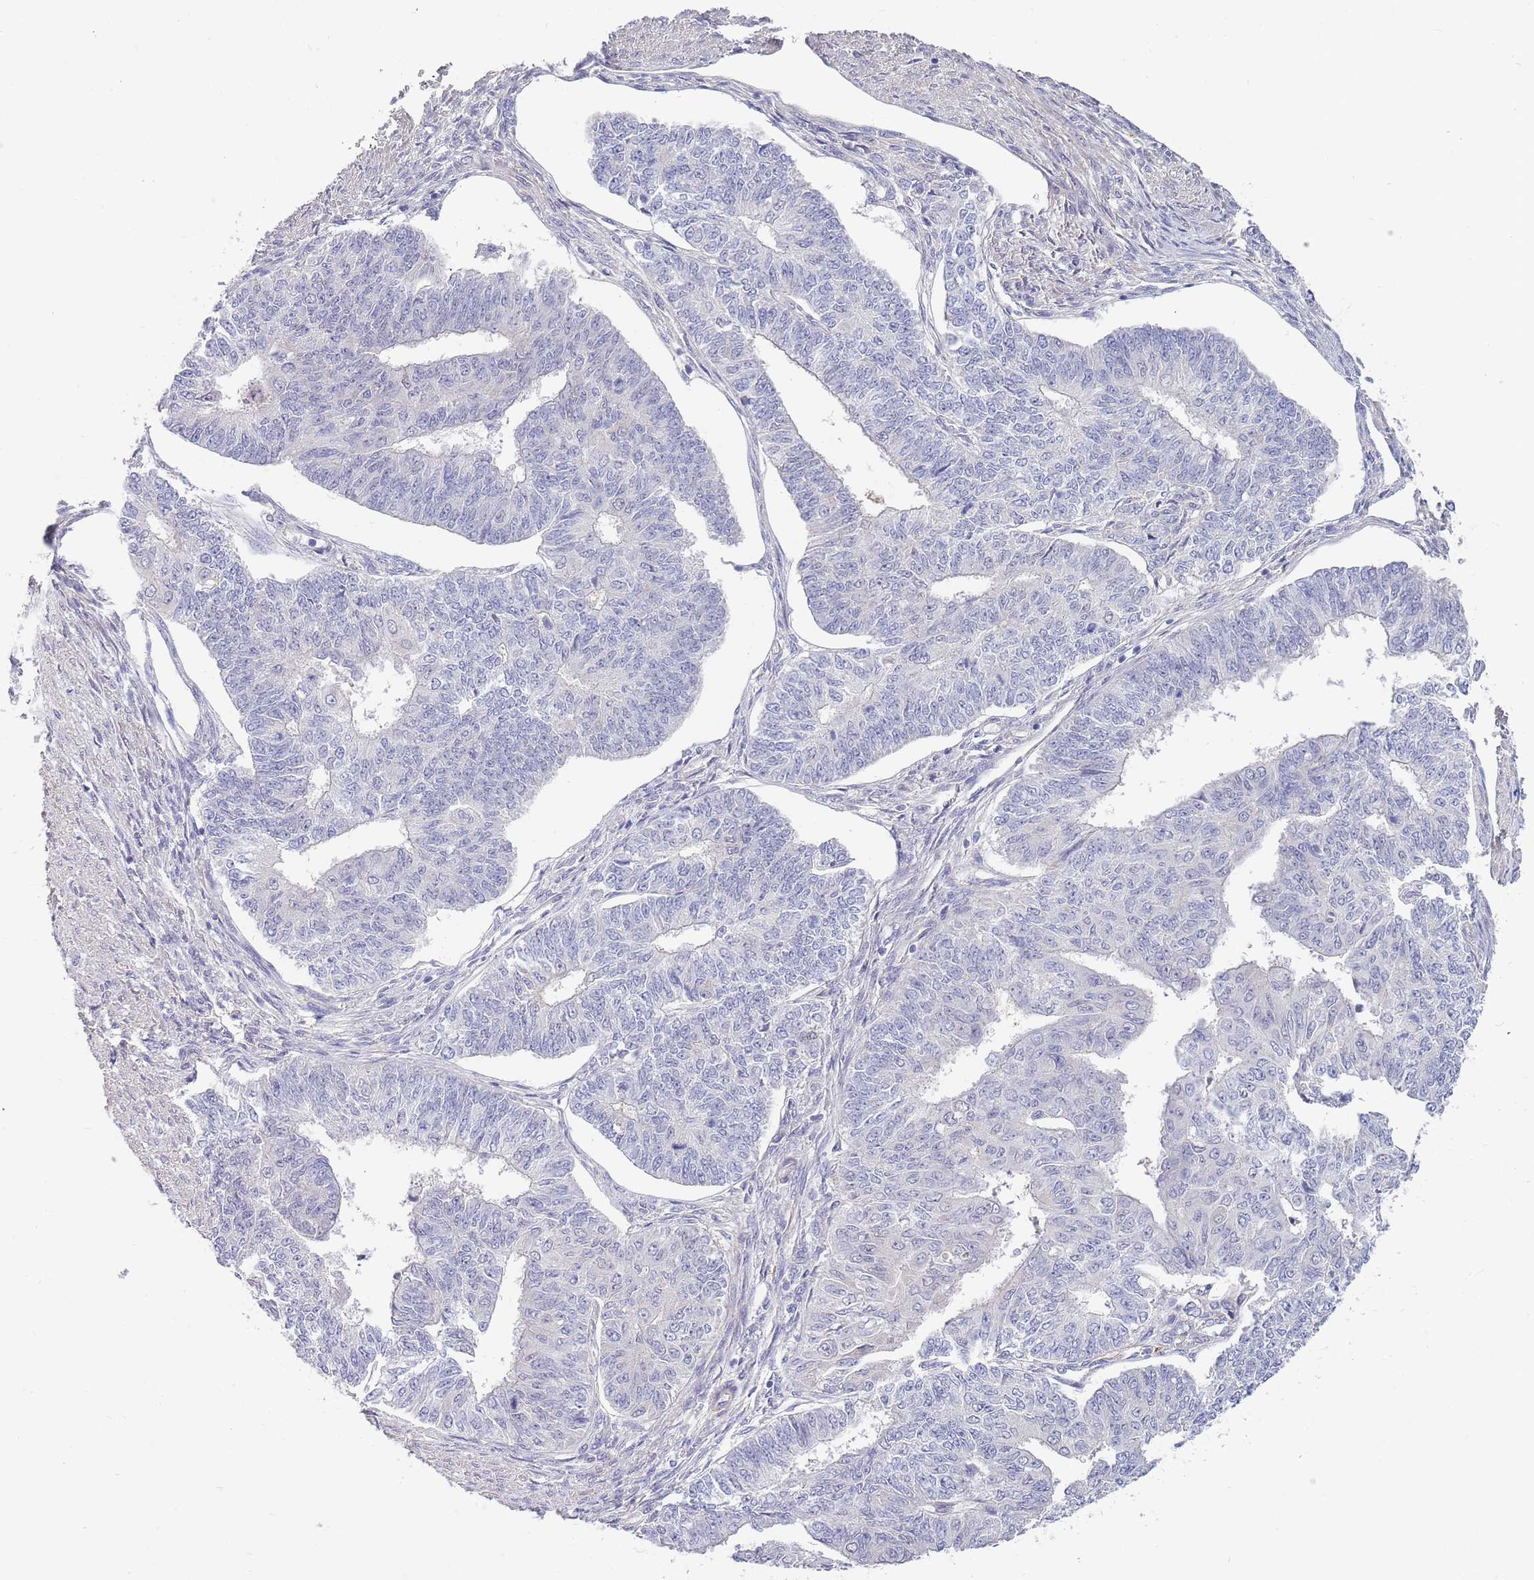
{"staining": {"intensity": "negative", "quantity": "none", "location": "none"}, "tissue": "endometrial cancer", "cell_type": "Tumor cells", "image_type": "cancer", "snomed": [{"axis": "morphology", "description": "Adenocarcinoma, NOS"}, {"axis": "topography", "description": "Endometrium"}], "caption": "Tumor cells show no significant protein expression in endometrial cancer.", "gene": "NLRP6", "patient": {"sex": "female", "age": 32}}